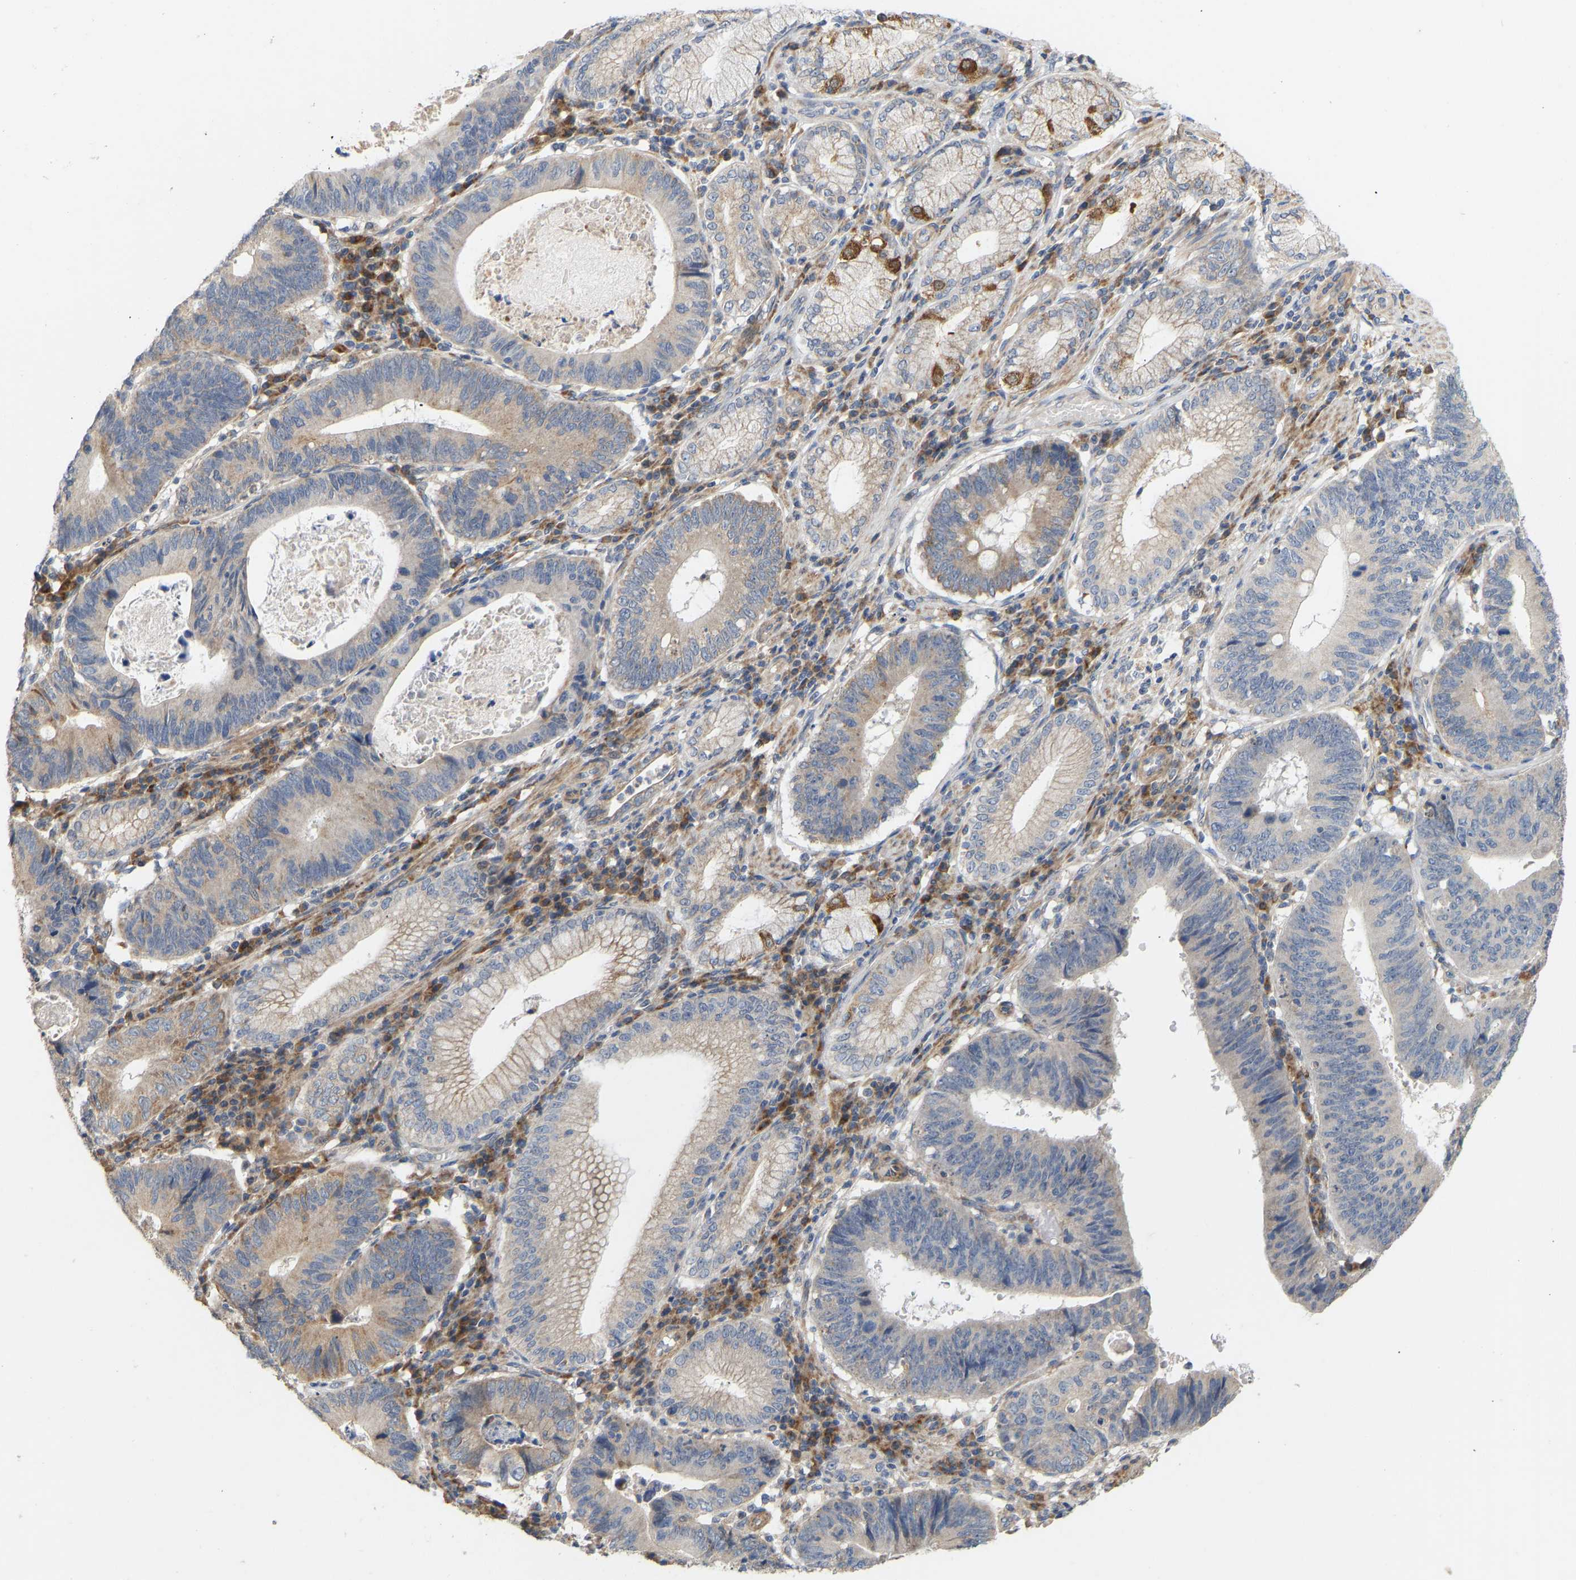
{"staining": {"intensity": "moderate", "quantity": "<25%", "location": "cytoplasmic/membranous"}, "tissue": "stomach cancer", "cell_type": "Tumor cells", "image_type": "cancer", "snomed": [{"axis": "morphology", "description": "Adenocarcinoma, NOS"}, {"axis": "topography", "description": "Stomach"}], "caption": "Brown immunohistochemical staining in human stomach adenocarcinoma exhibits moderate cytoplasmic/membranous positivity in approximately <25% of tumor cells. The protein is stained brown, and the nuclei are stained in blue (DAB (3,3'-diaminobenzidine) IHC with brightfield microscopy, high magnification).", "gene": "HACD2", "patient": {"sex": "male", "age": 59}}